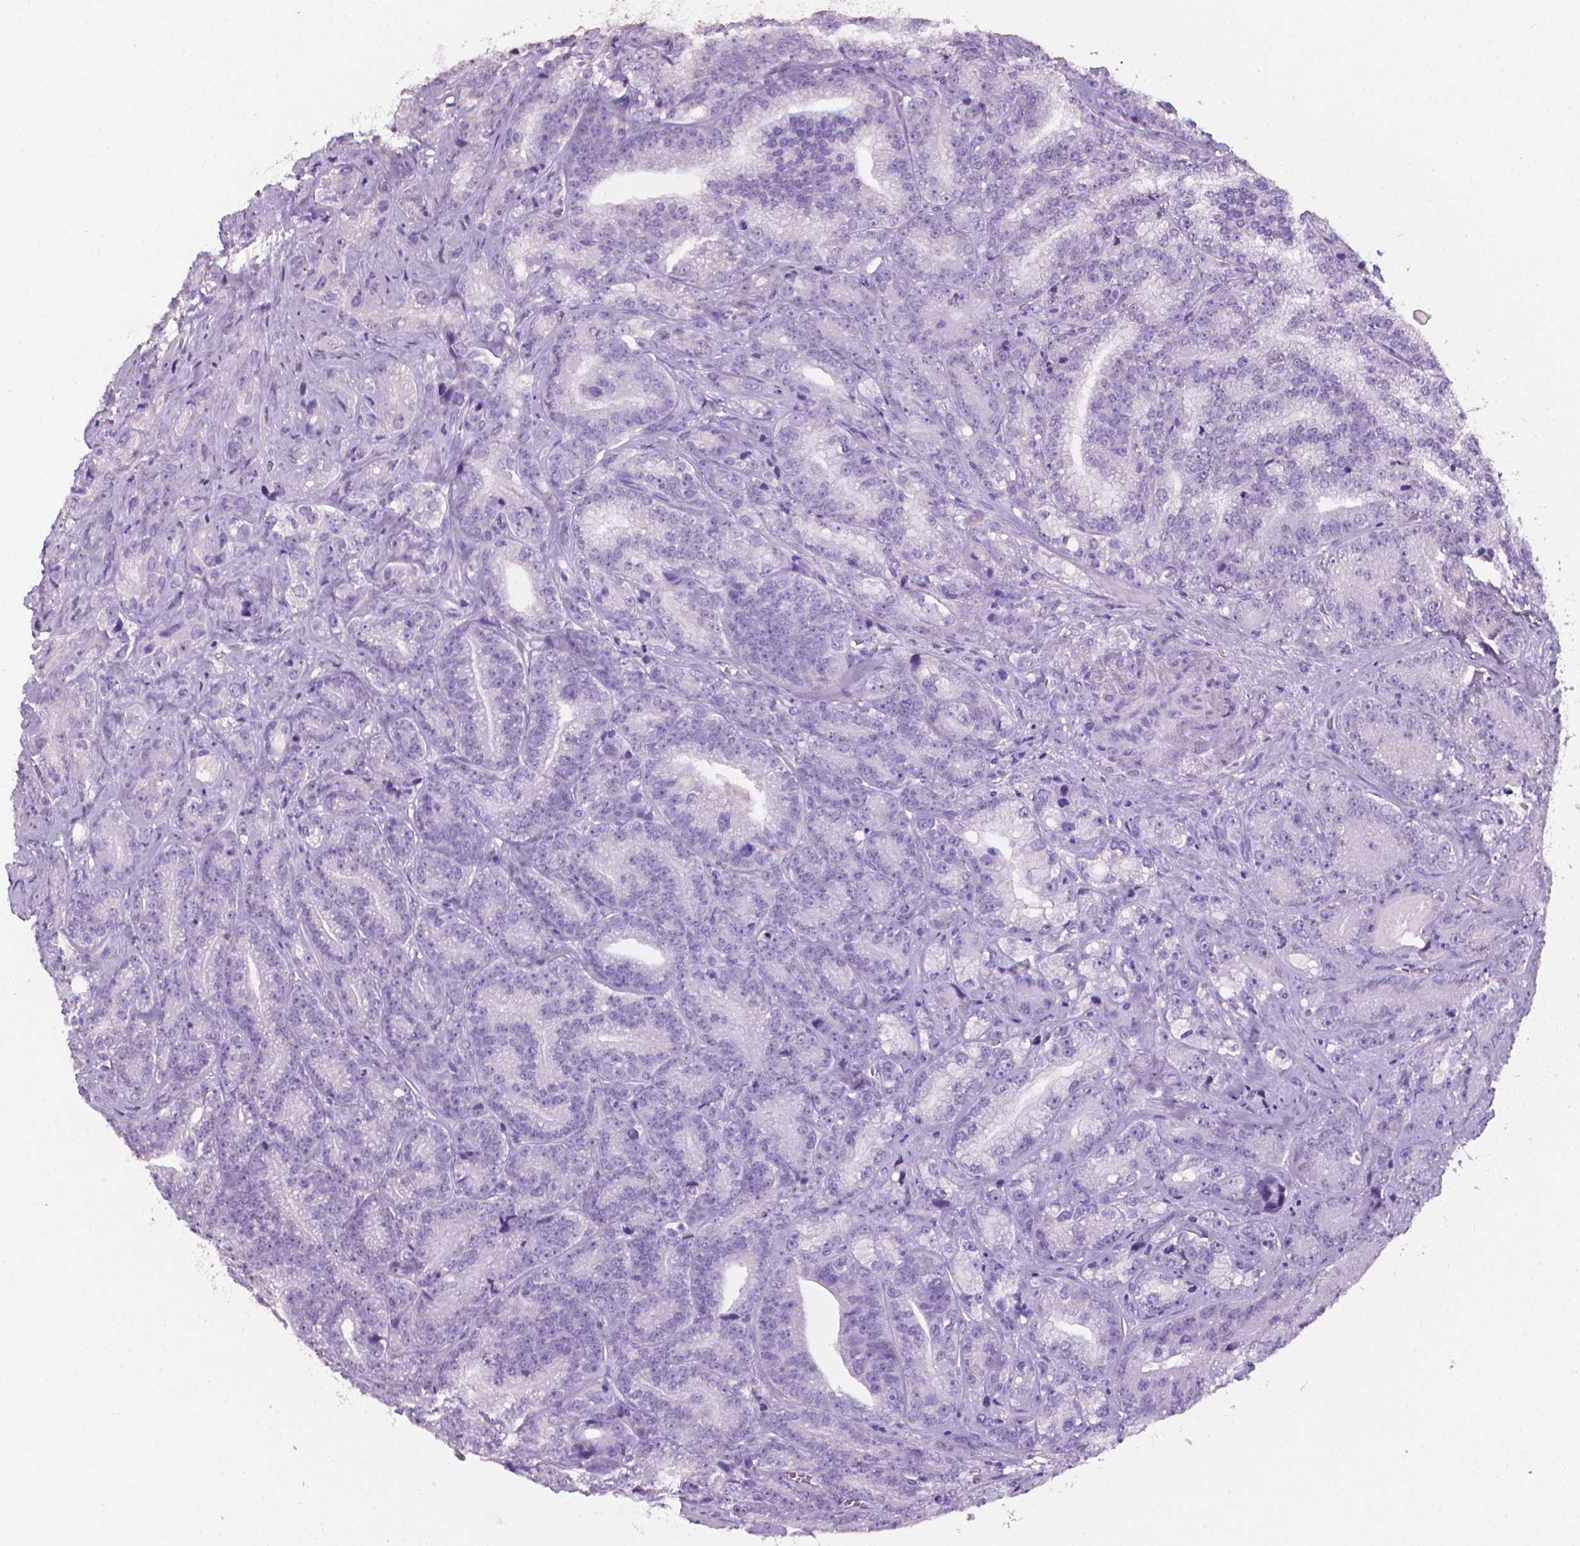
{"staining": {"intensity": "negative", "quantity": "none", "location": "none"}, "tissue": "prostate cancer", "cell_type": "Tumor cells", "image_type": "cancer", "snomed": [{"axis": "morphology", "description": "Adenocarcinoma, NOS"}, {"axis": "topography", "description": "Prostate"}], "caption": "DAB immunohistochemical staining of human prostate cancer demonstrates no significant staining in tumor cells.", "gene": "XPNPEP2", "patient": {"sex": "male", "age": 63}}